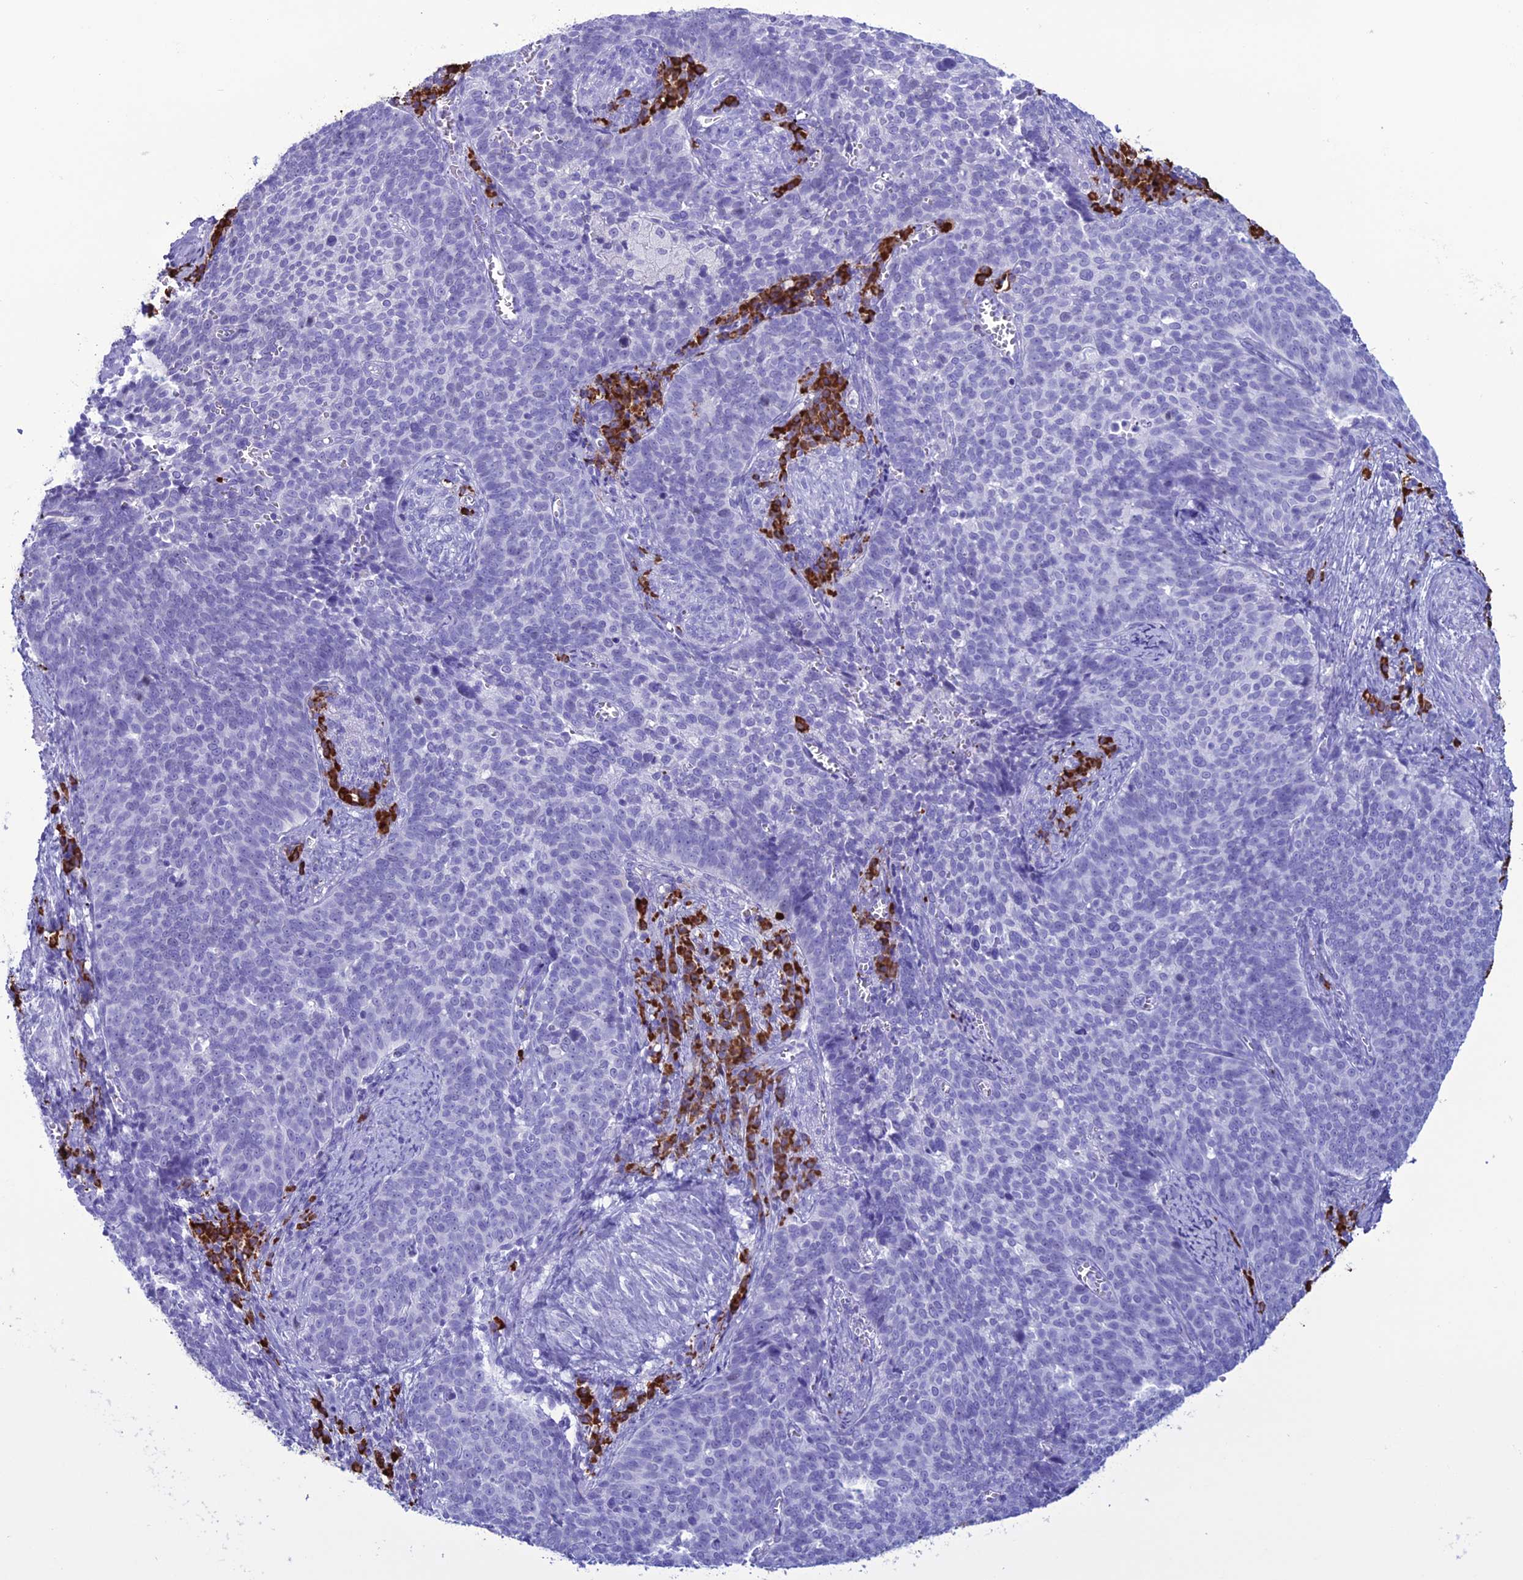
{"staining": {"intensity": "negative", "quantity": "none", "location": "none"}, "tissue": "cervical cancer", "cell_type": "Tumor cells", "image_type": "cancer", "snomed": [{"axis": "morphology", "description": "Normal tissue, NOS"}, {"axis": "morphology", "description": "Squamous cell carcinoma, NOS"}, {"axis": "topography", "description": "Cervix"}], "caption": "A histopathology image of cervical cancer (squamous cell carcinoma) stained for a protein exhibits no brown staining in tumor cells.", "gene": "MZB1", "patient": {"sex": "female", "age": 39}}